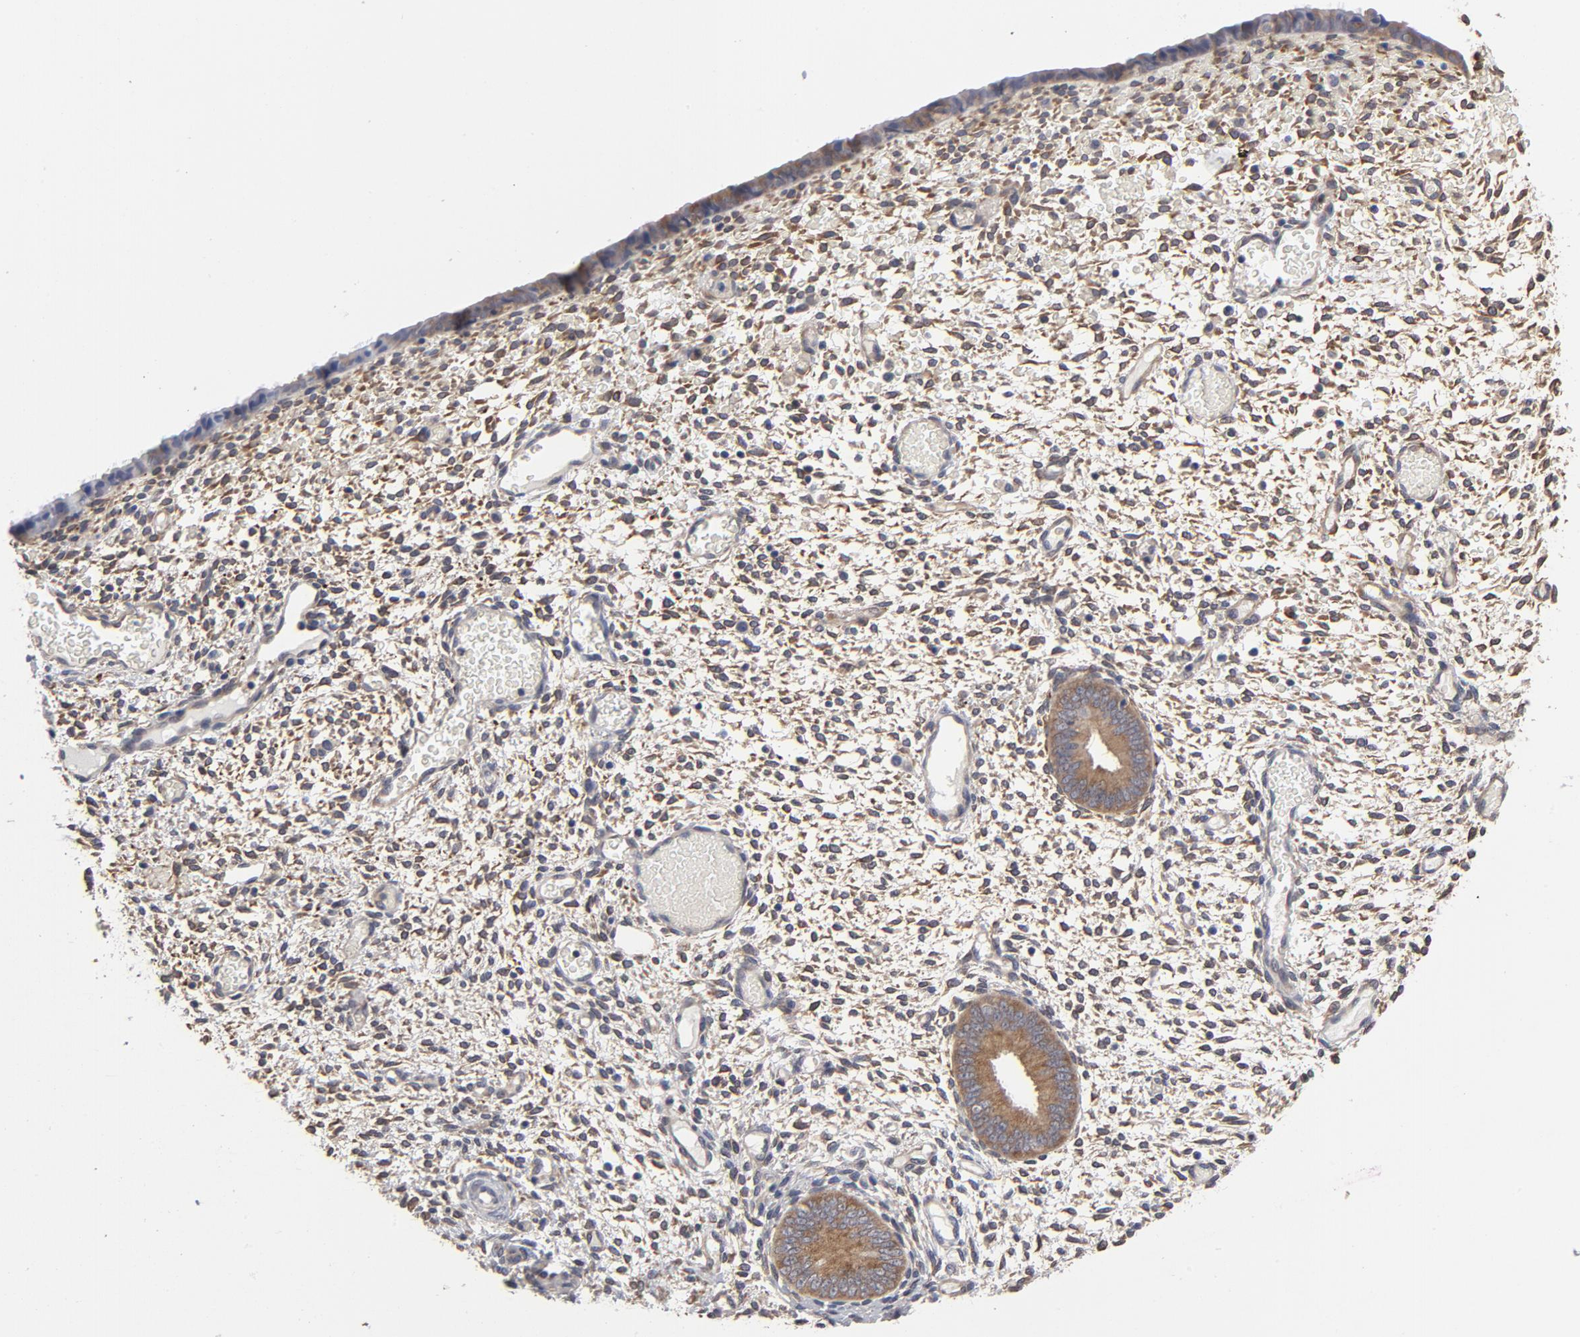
{"staining": {"intensity": "weak", "quantity": "25%-75%", "location": "cytoplasmic/membranous"}, "tissue": "endometrium", "cell_type": "Cells in endometrial stroma", "image_type": "normal", "snomed": [{"axis": "morphology", "description": "Normal tissue, NOS"}, {"axis": "topography", "description": "Endometrium"}], "caption": "A brown stain highlights weak cytoplasmic/membranous positivity of a protein in cells in endometrial stroma of normal endometrium. (Stains: DAB in brown, nuclei in blue, Microscopy: brightfield microscopy at high magnification).", "gene": "ASMTL", "patient": {"sex": "female", "age": 42}}